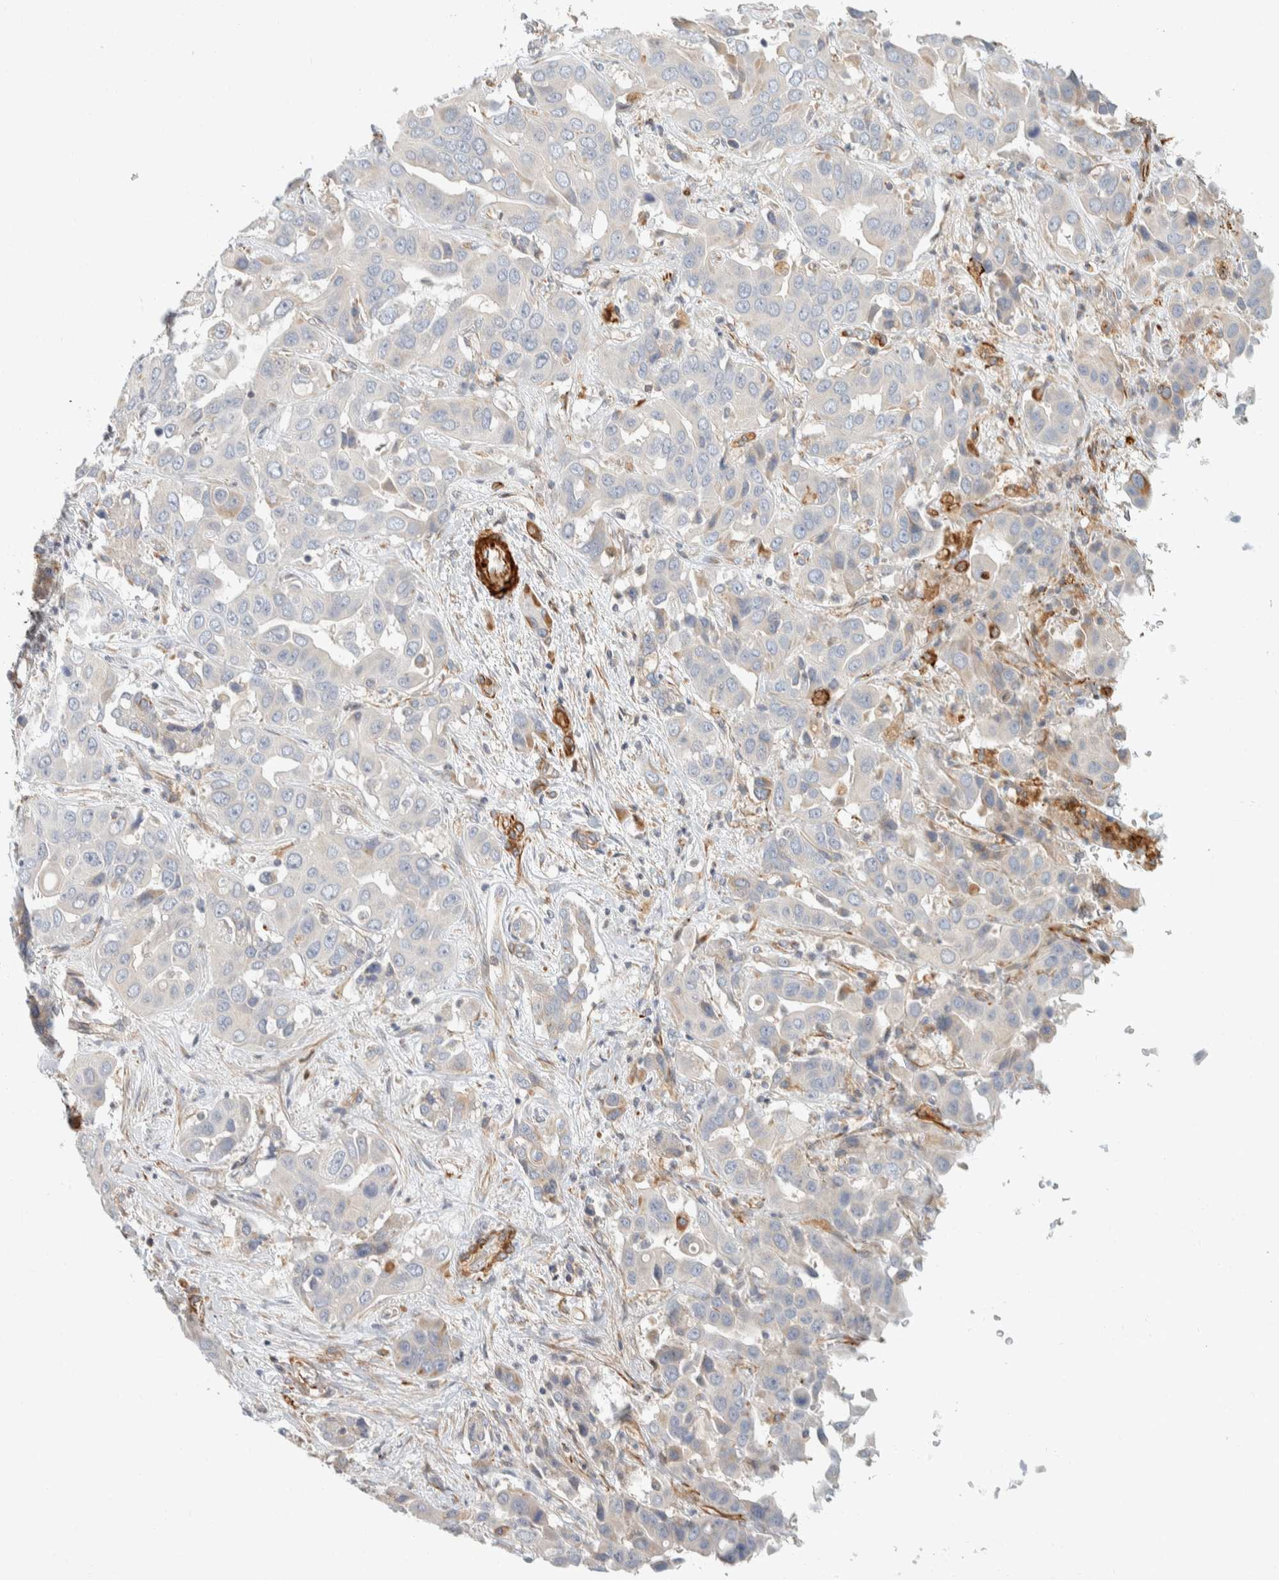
{"staining": {"intensity": "negative", "quantity": "none", "location": "none"}, "tissue": "liver cancer", "cell_type": "Tumor cells", "image_type": "cancer", "snomed": [{"axis": "morphology", "description": "Cholangiocarcinoma"}, {"axis": "topography", "description": "Liver"}], "caption": "Cholangiocarcinoma (liver) was stained to show a protein in brown. There is no significant expression in tumor cells.", "gene": "CDR2", "patient": {"sex": "female", "age": 52}}